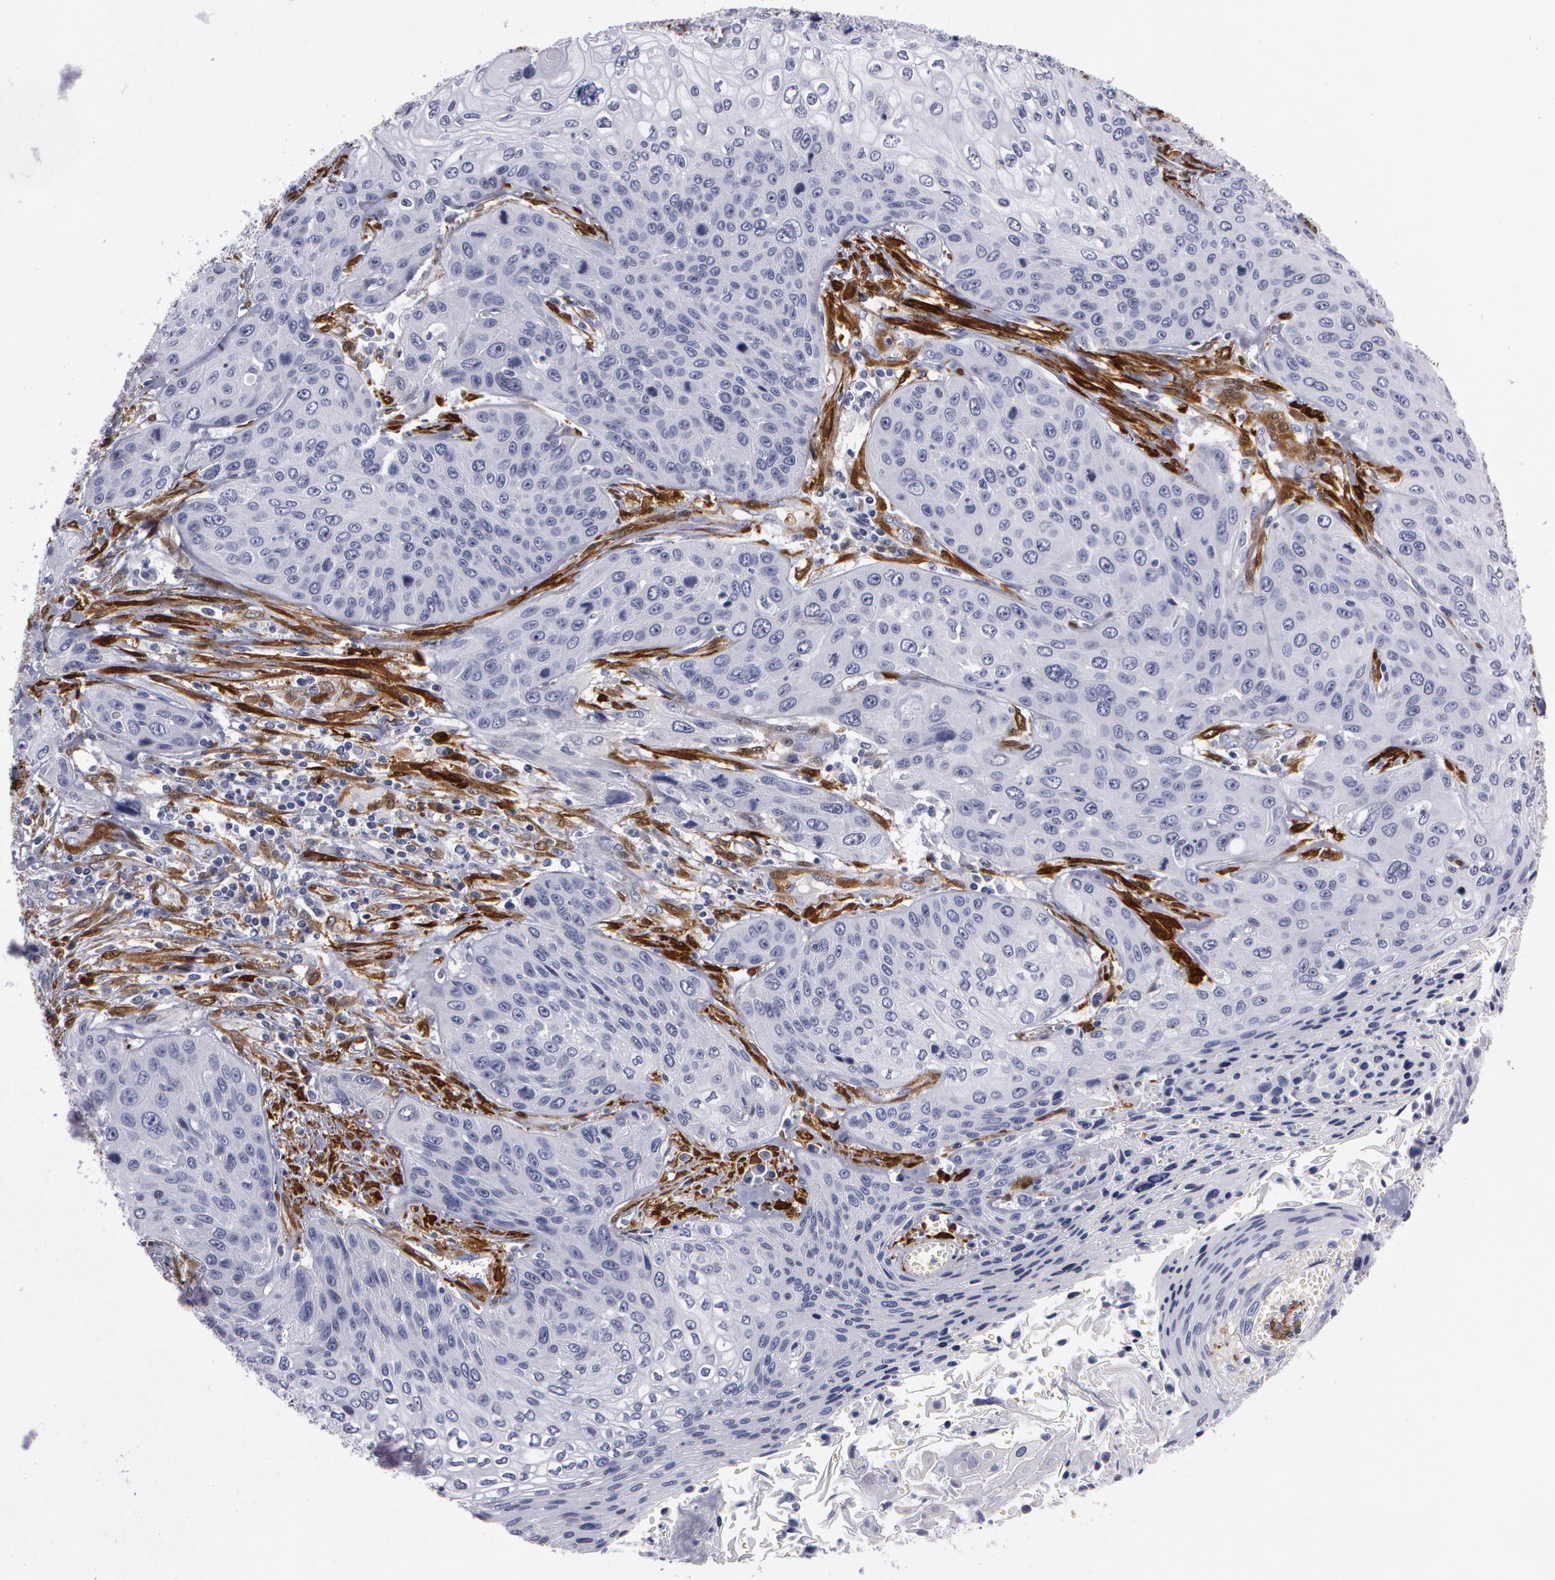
{"staining": {"intensity": "negative", "quantity": "none", "location": "none"}, "tissue": "cervical cancer", "cell_type": "Tumor cells", "image_type": "cancer", "snomed": [{"axis": "morphology", "description": "Squamous cell carcinoma, NOS"}, {"axis": "topography", "description": "Cervix"}], "caption": "Cervical cancer (squamous cell carcinoma) was stained to show a protein in brown. There is no significant expression in tumor cells. (Immunohistochemistry (ihc), brightfield microscopy, high magnification).", "gene": "TAGLN", "patient": {"sex": "female", "age": 32}}